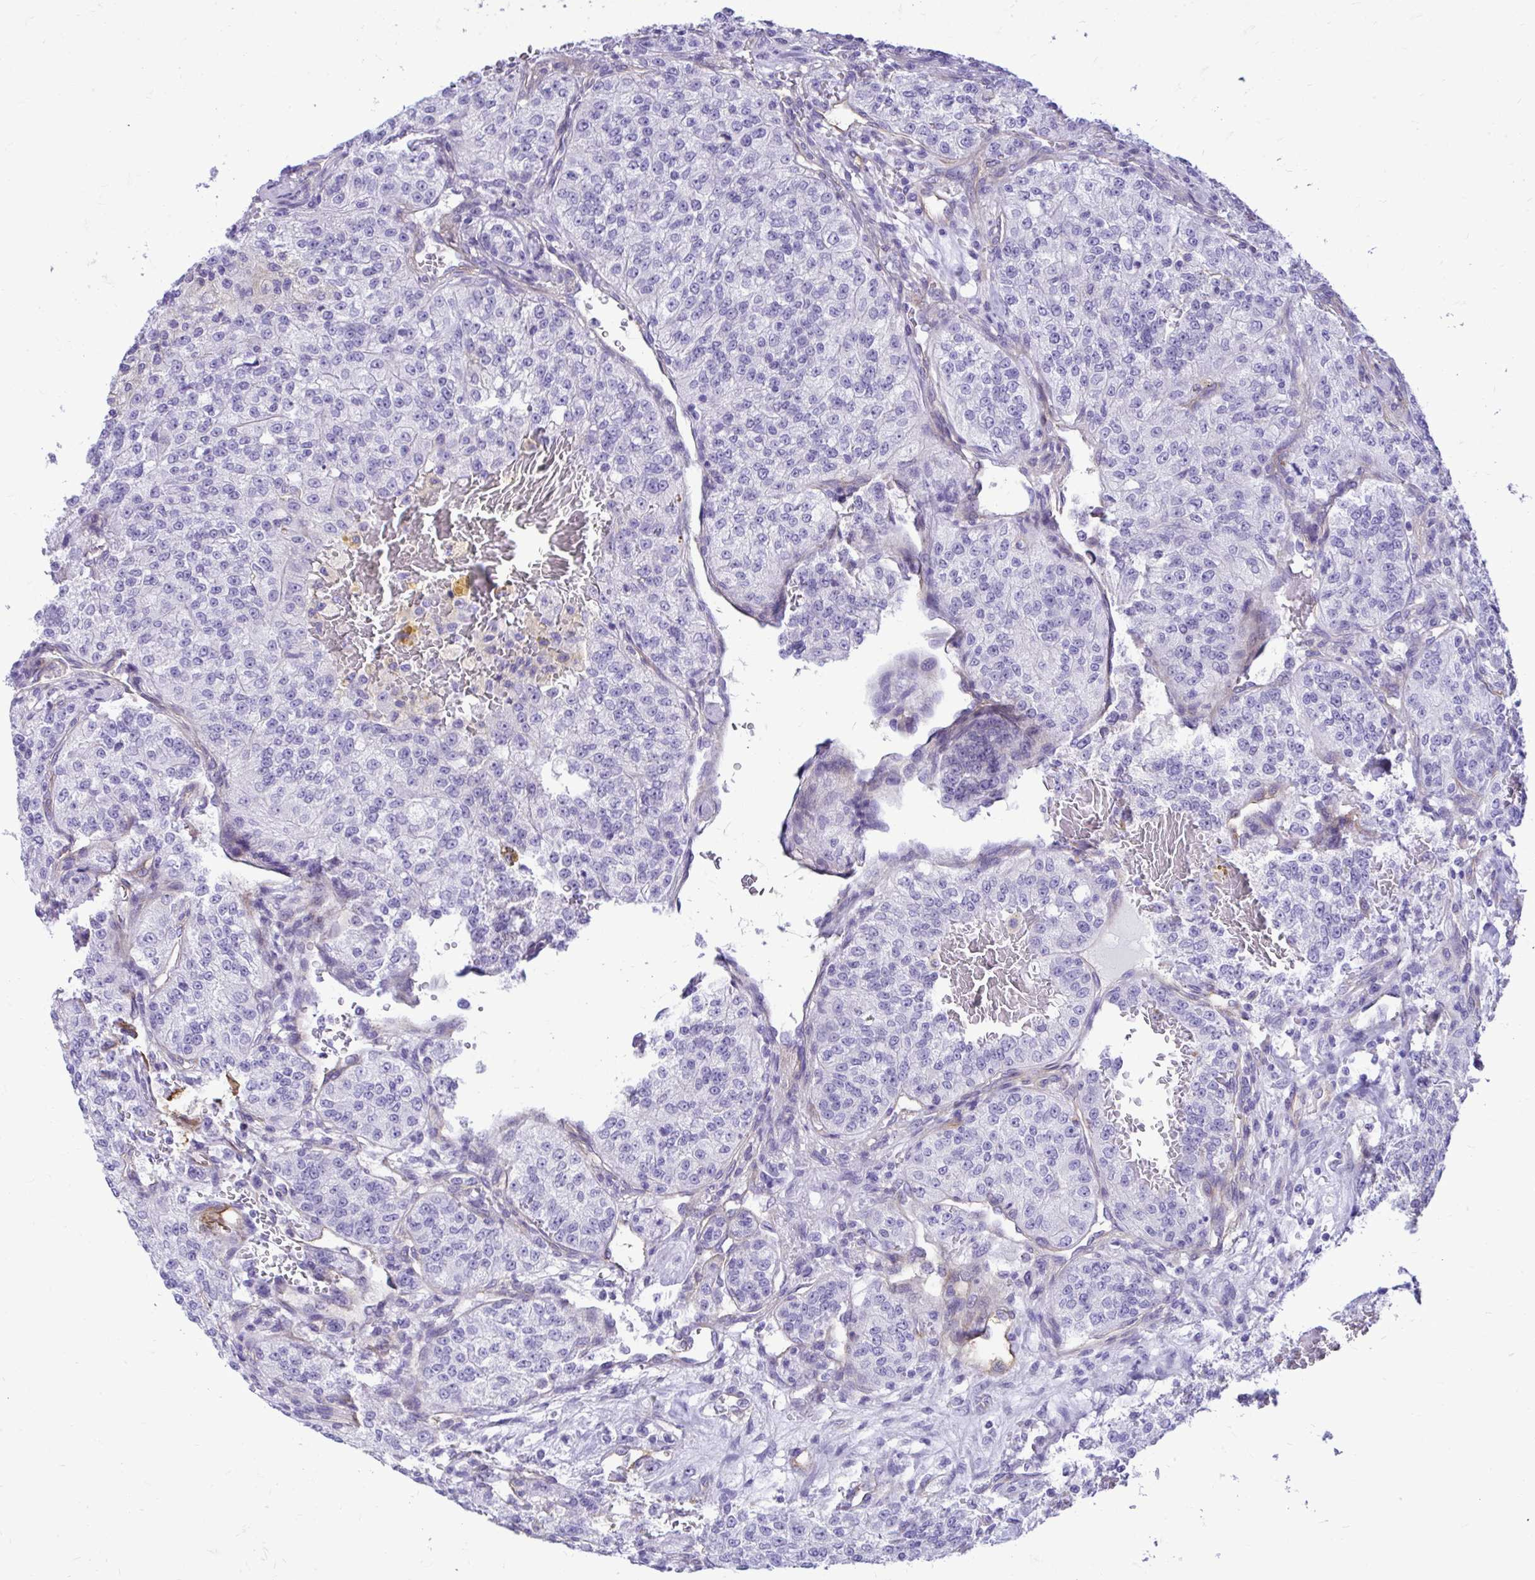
{"staining": {"intensity": "negative", "quantity": "none", "location": "none"}, "tissue": "renal cancer", "cell_type": "Tumor cells", "image_type": "cancer", "snomed": [{"axis": "morphology", "description": "Adenocarcinoma, NOS"}, {"axis": "topography", "description": "Kidney"}], "caption": "Immunohistochemical staining of renal adenocarcinoma demonstrates no significant positivity in tumor cells. The staining is performed using DAB brown chromogen with nuclei counter-stained in using hematoxylin.", "gene": "ABCG2", "patient": {"sex": "female", "age": 63}}